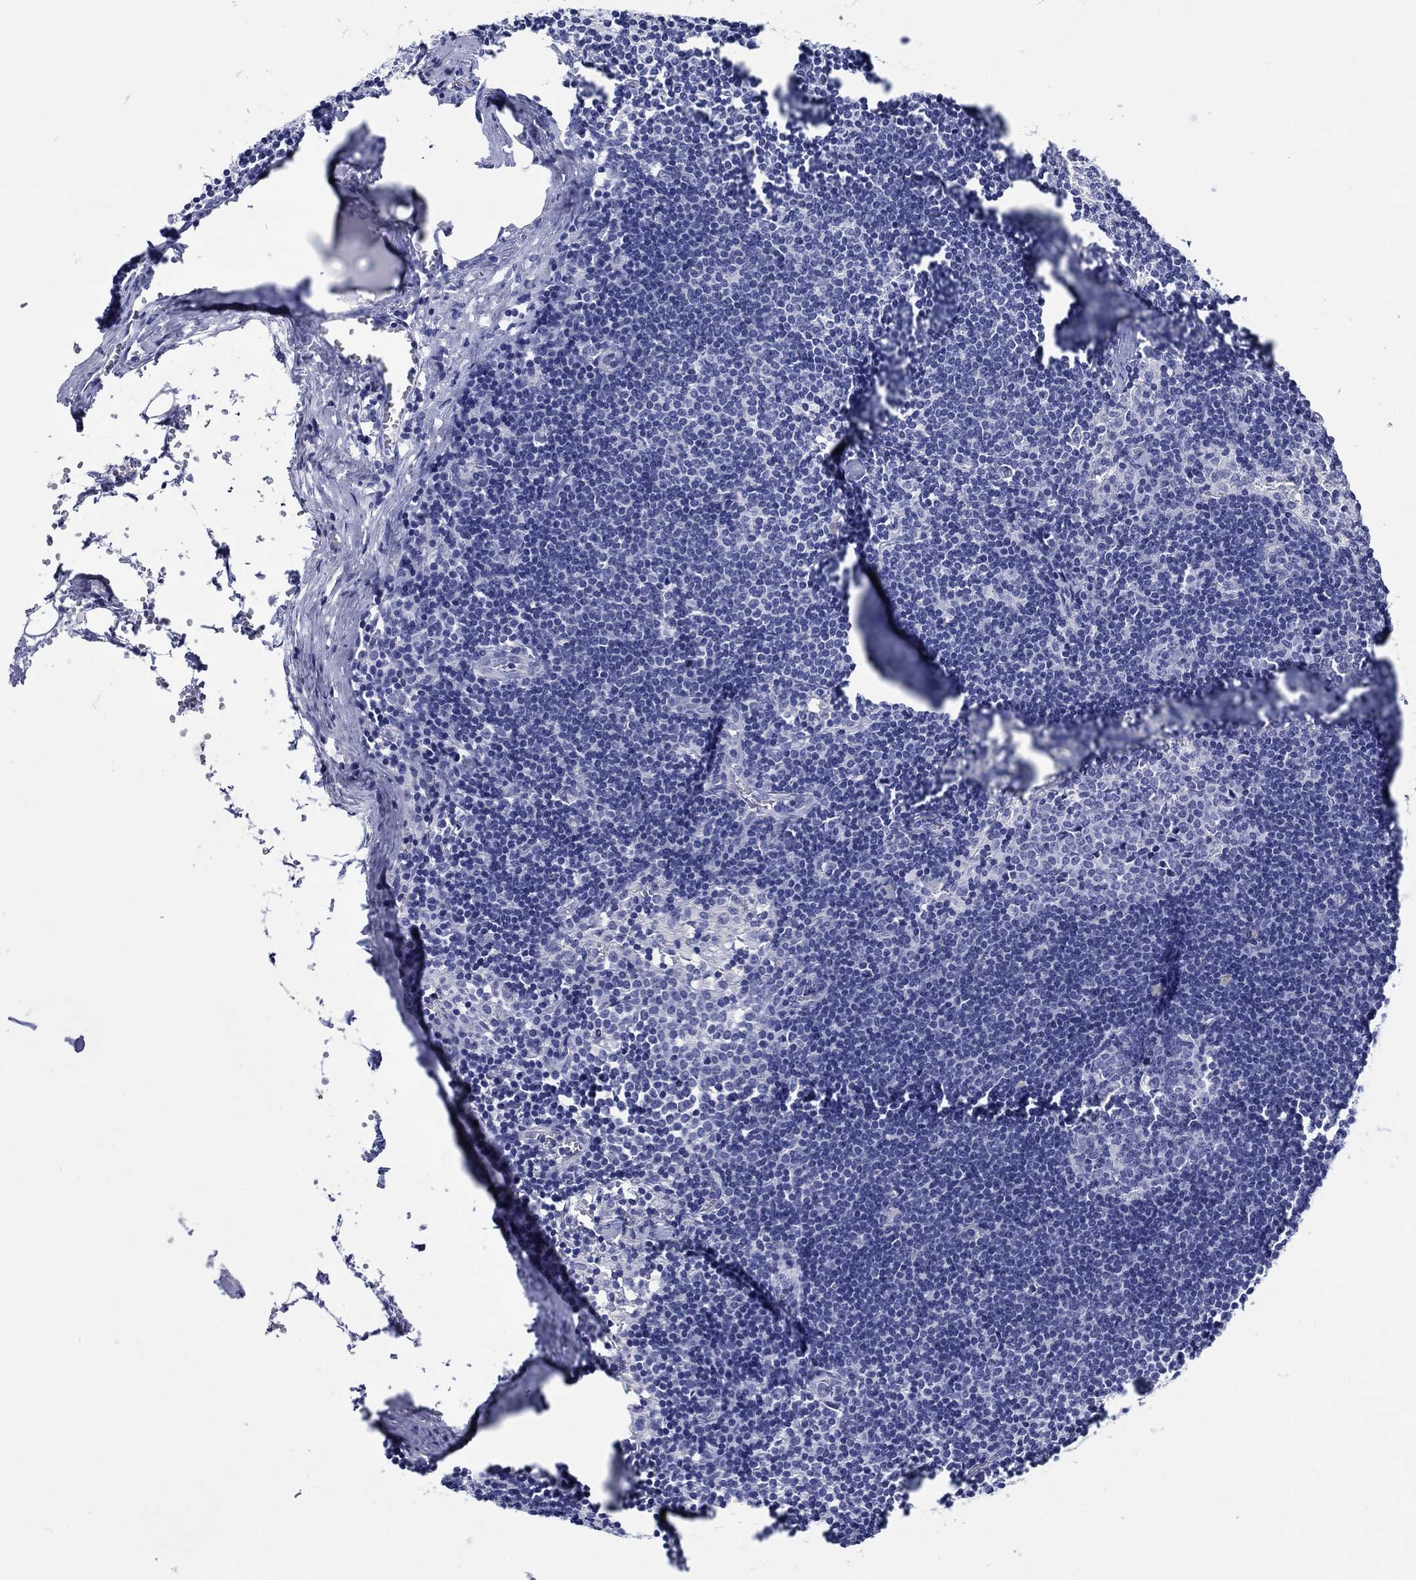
{"staining": {"intensity": "negative", "quantity": "none", "location": "none"}, "tissue": "lymph node", "cell_type": "Germinal center cells", "image_type": "normal", "snomed": [{"axis": "morphology", "description": "Normal tissue, NOS"}, {"axis": "topography", "description": "Lymph node"}], "caption": "The photomicrograph exhibits no staining of germinal center cells in unremarkable lymph node. (Stains: DAB immunohistochemistry (IHC) with hematoxylin counter stain, Microscopy: brightfield microscopy at high magnification).", "gene": "HCRT", "patient": {"sex": "female", "age": 52}}